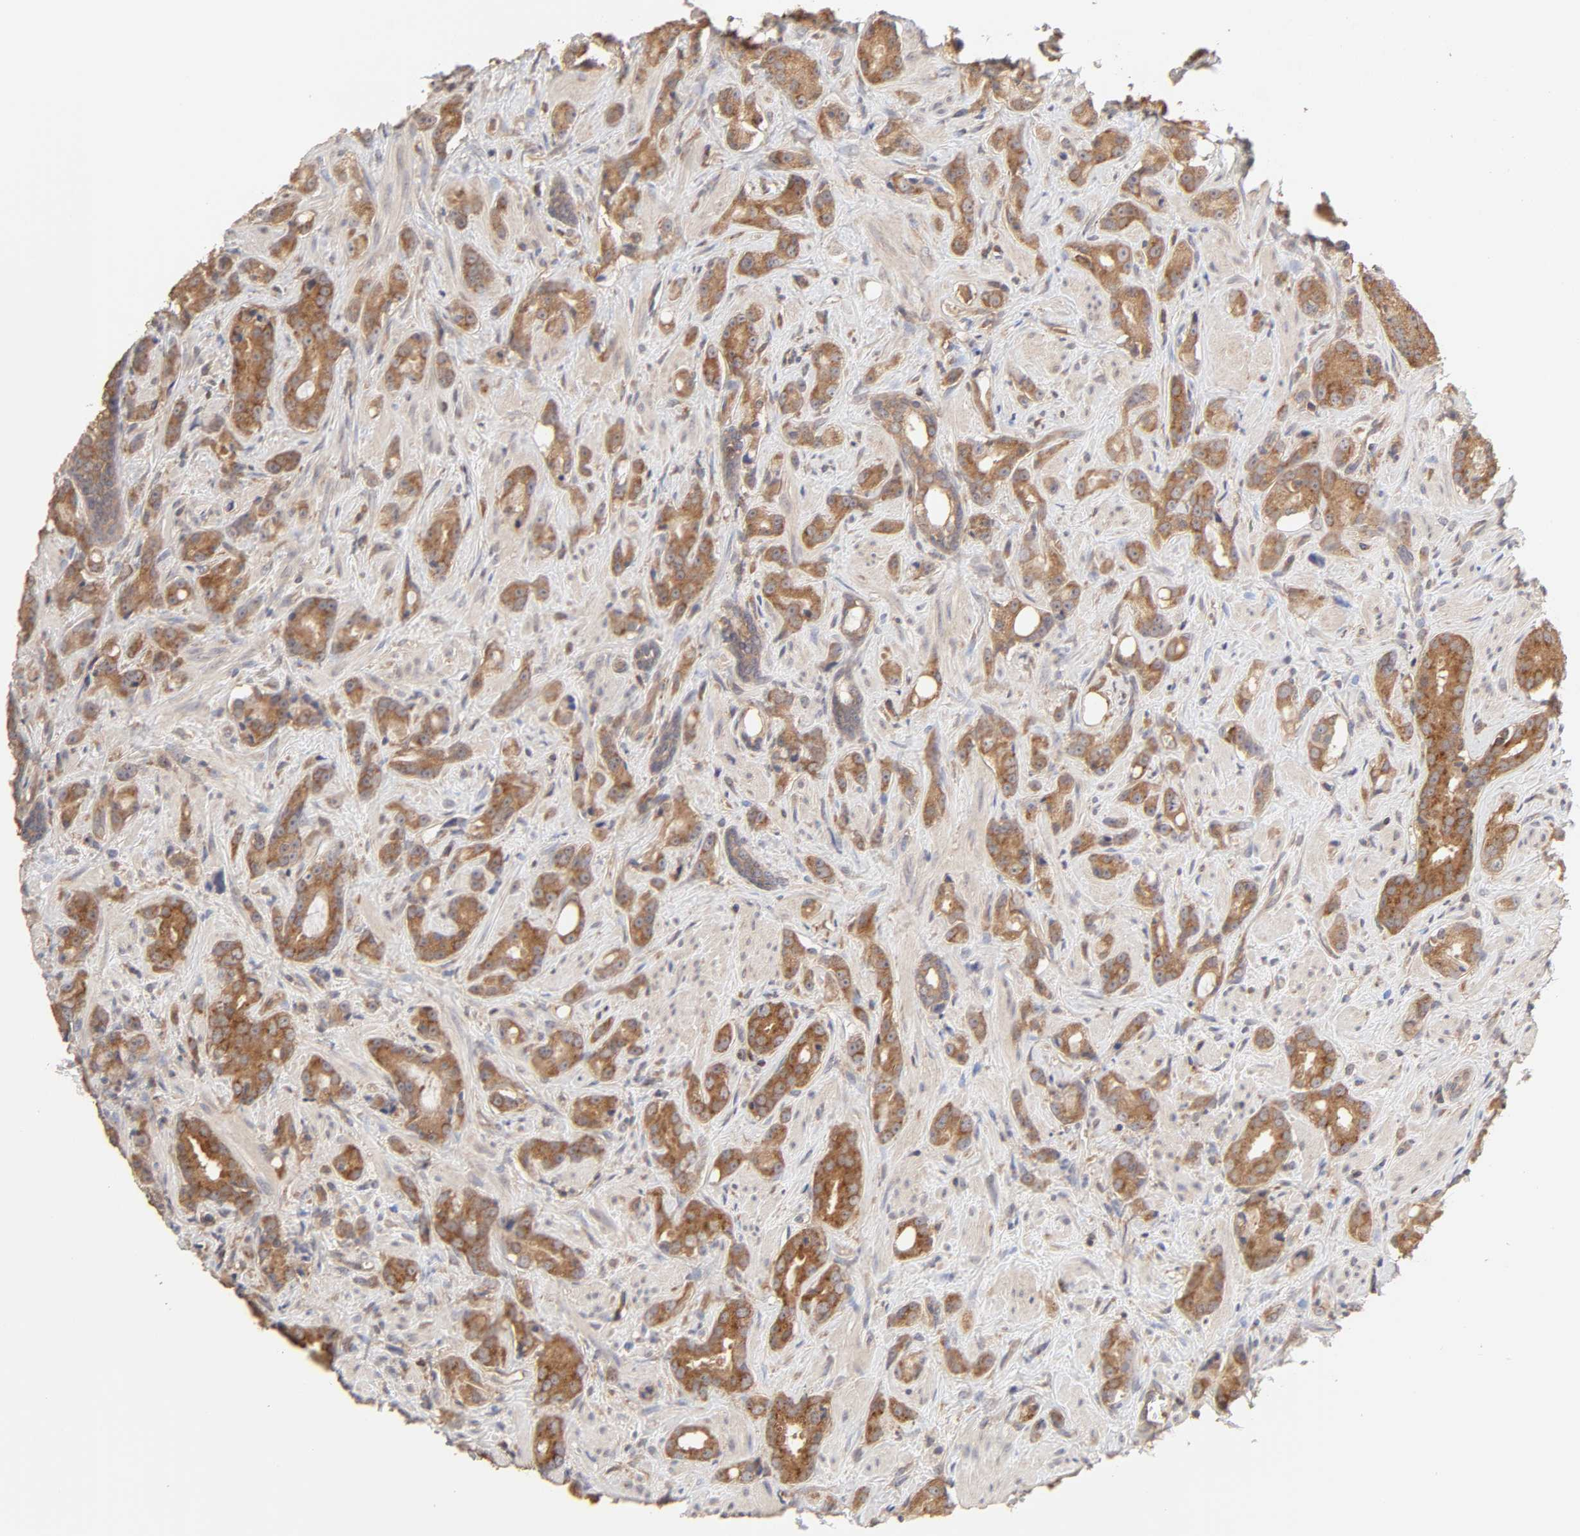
{"staining": {"intensity": "moderate", "quantity": ">75%", "location": "cytoplasmic/membranous"}, "tissue": "prostate cancer", "cell_type": "Tumor cells", "image_type": "cancer", "snomed": [{"axis": "morphology", "description": "Adenocarcinoma, Low grade"}, {"axis": "topography", "description": "Prostate"}], "caption": "A micrograph of prostate cancer (low-grade adenocarcinoma) stained for a protein reveals moderate cytoplasmic/membranous brown staining in tumor cells.", "gene": "AP1G2", "patient": {"sex": "male", "age": 57}}